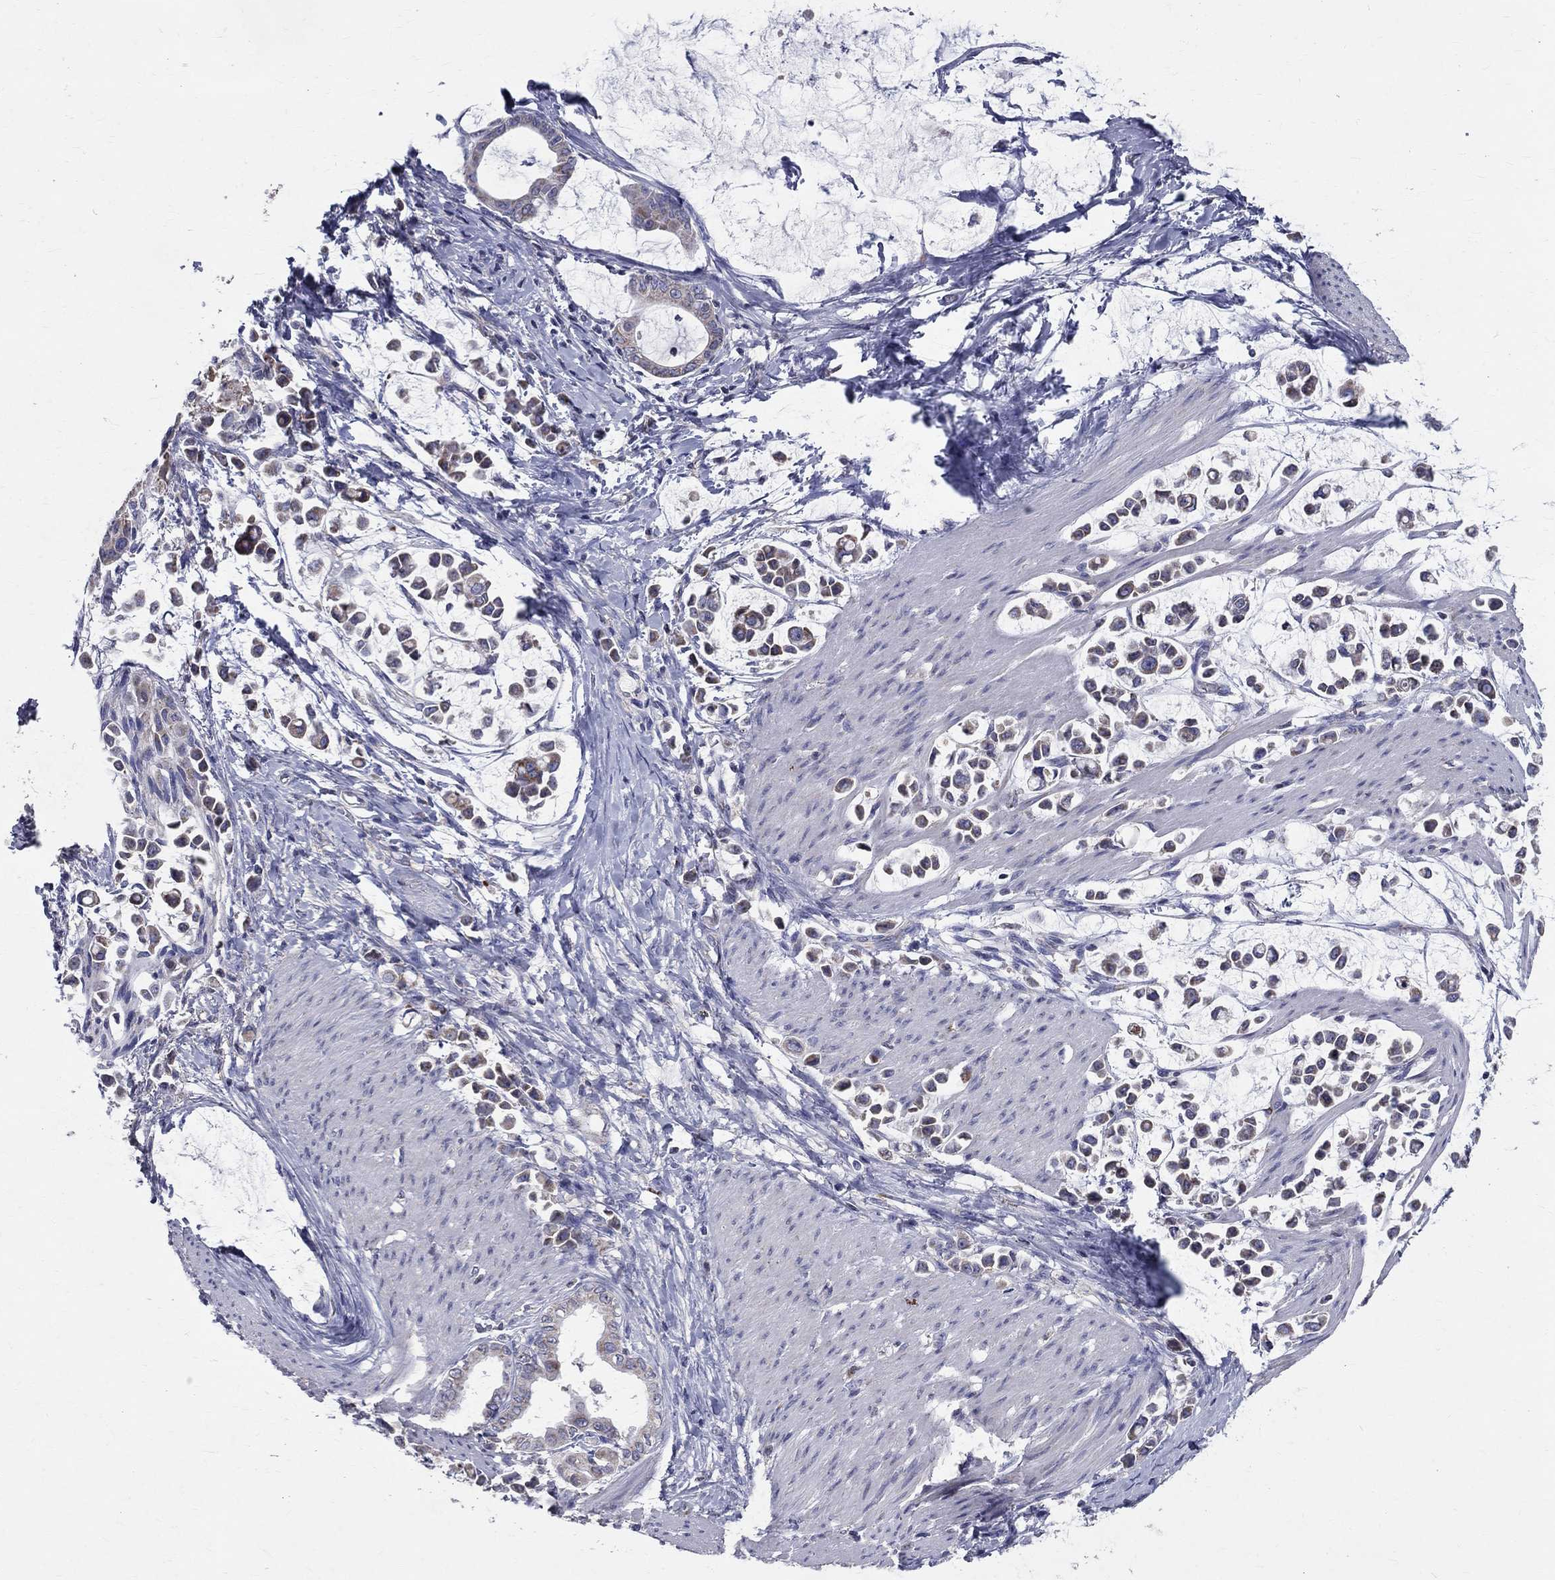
{"staining": {"intensity": "negative", "quantity": "none", "location": "none"}, "tissue": "stomach cancer", "cell_type": "Tumor cells", "image_type": "cancer", "snomed": [{"axis": "morphology", "description": "Adenocarcinoma, NOS"}, {"axis": "topography", "description": "Stomach"}], "caption": "This is an IHC micrograph of human stomach cancer (adenocarcinoma). There is no positivity in tumor cells.", "gene": "SLC4A10", "patient": {"sex": "male", "age": 82}}